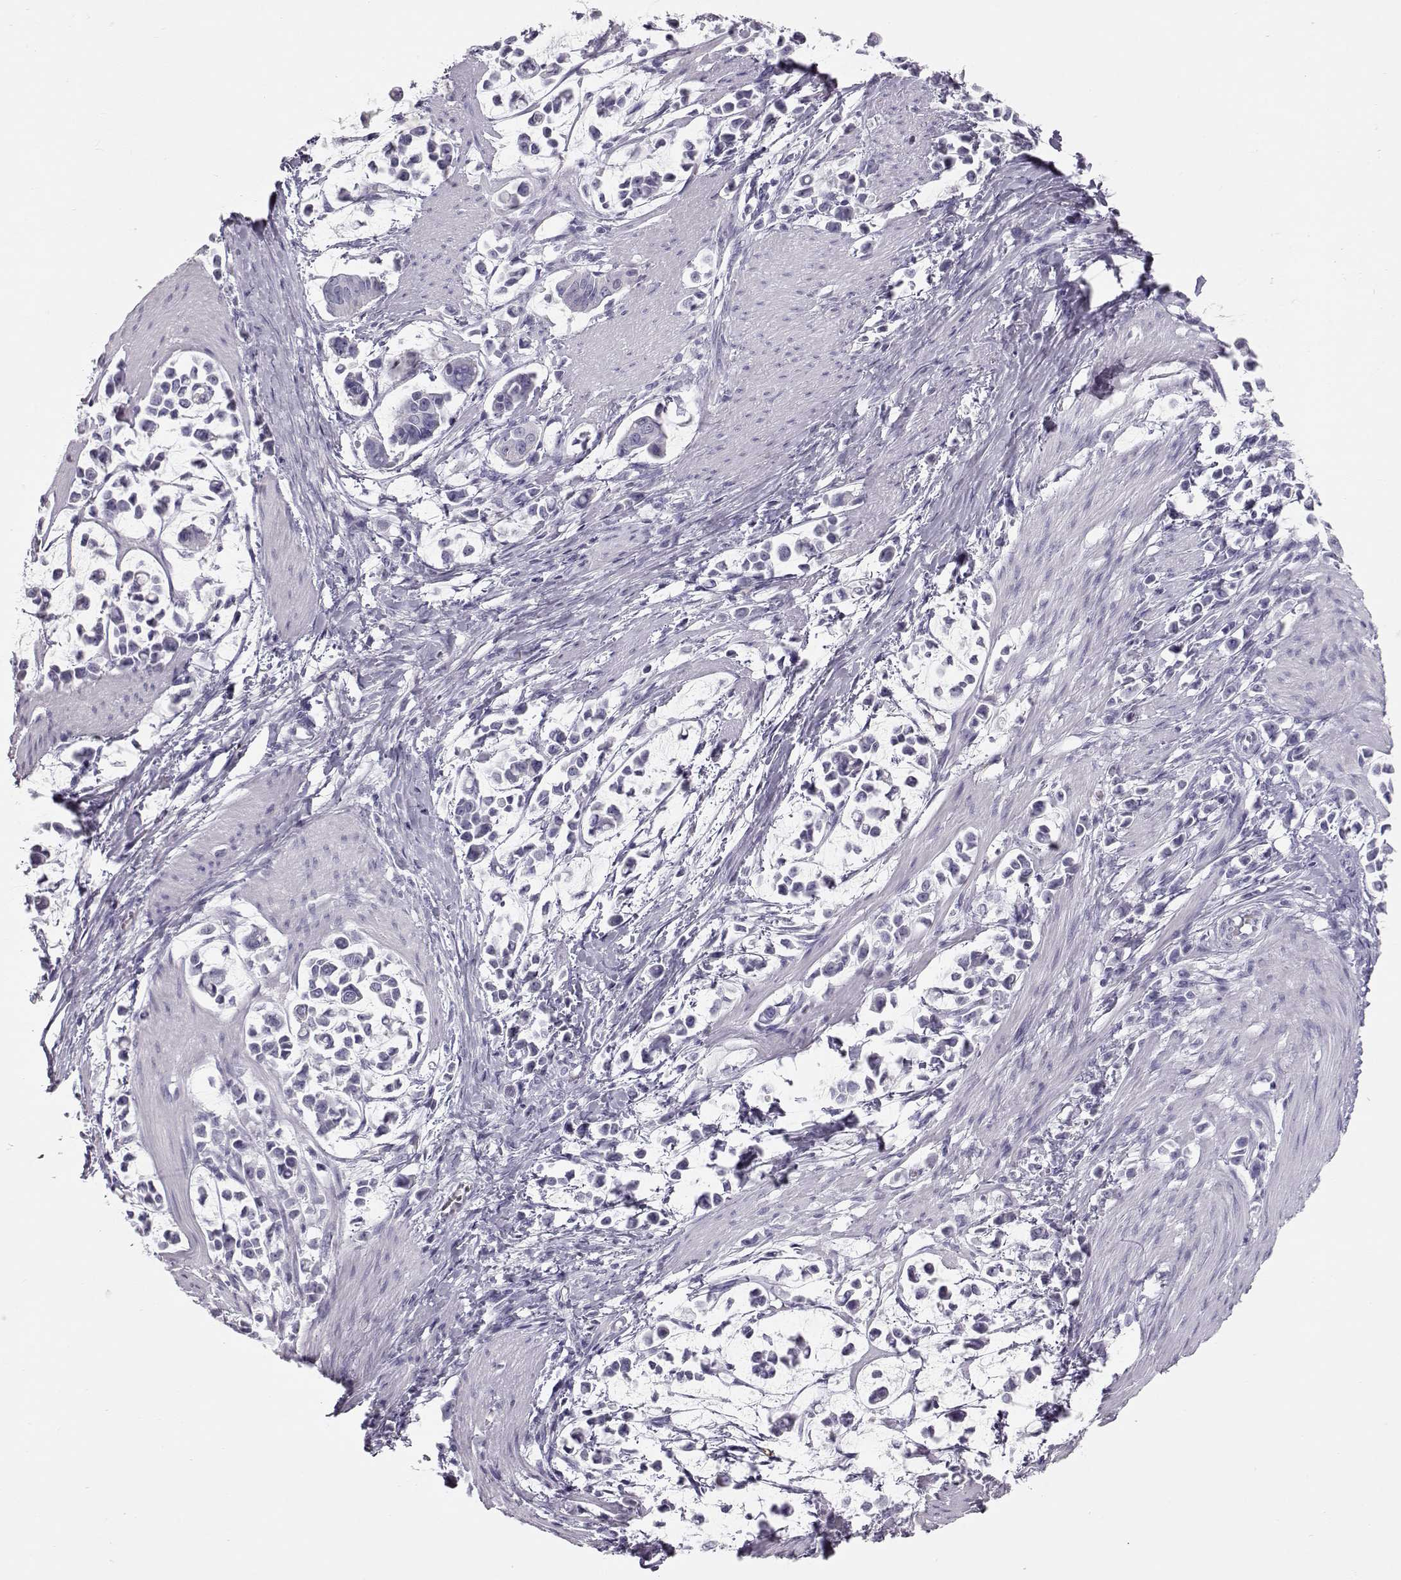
{"staining": {"intensity": "negative", "quantity": "none", "location": "none"}, "tissue": "stomach cancer", "cell_type": "Tumor cells", "image_type": "cancer", "snomed": [{"axis": "morphology", "description": "Adenocarcinoma, NOS"}, {"axis": "topography", "description": "Stomach"}], "caption": "This image is of stomach adenocarcinoma stained with immunohistochemistry to label a protein in brown with the nuclei are counter-stained blue. There is no expression in tumor cells. (Stains: DAB (3,3'-diaminobenzidine) immunohistochemistry with hematoxylin counter stain, Microscopy: brightfield microscopy at high magnification).", "gene": "MIP", "patient": {"sex": "male", "age": 82}}